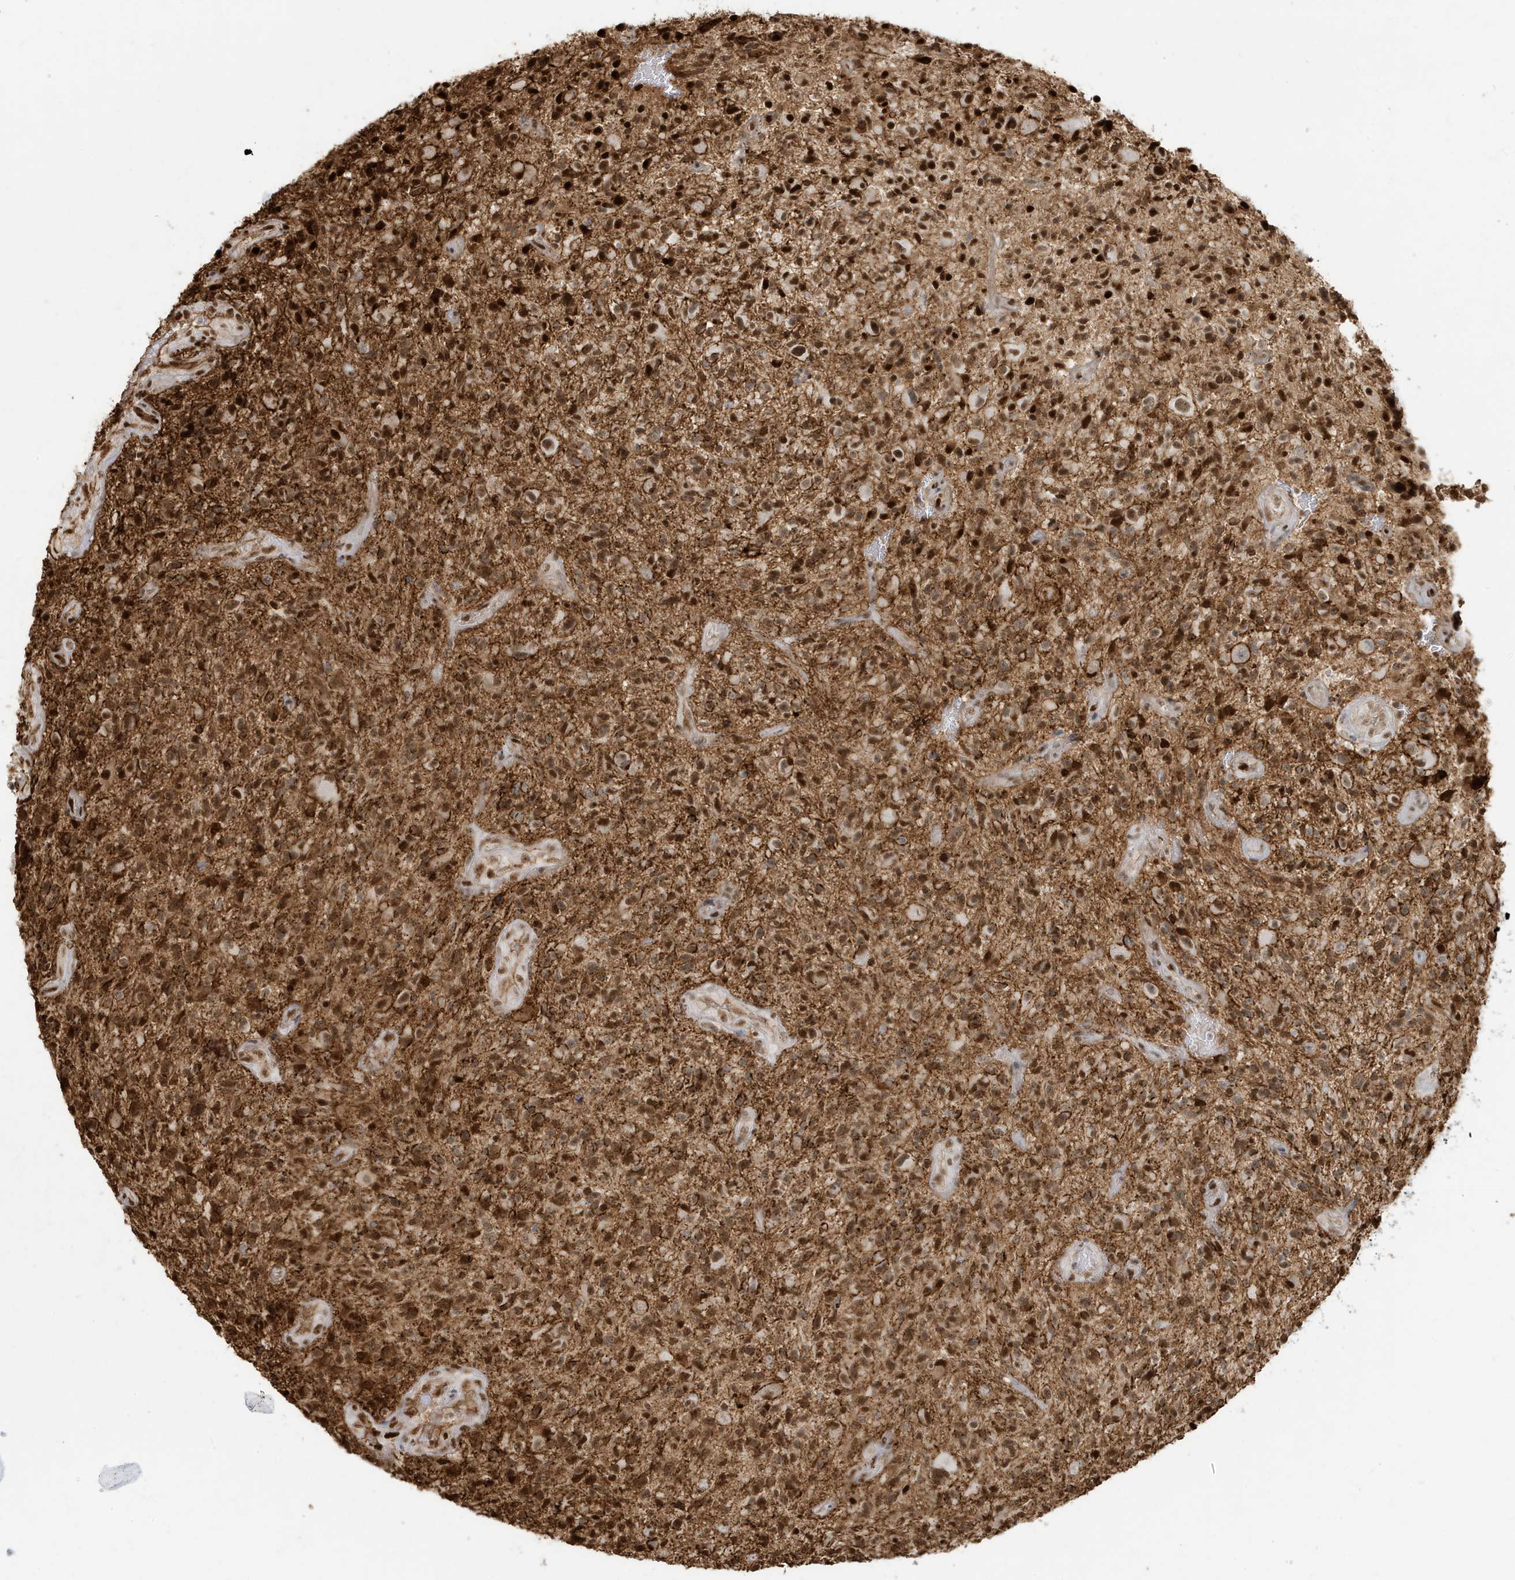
{"staining": {"intensity": "moderate", "quantity": ">75%", "location": "nuclear"}, "tissue": "glioma", "cell_type": "Tumor cells", "image_type": "cancer", "snomed": [{"axis": "morphology", "description": "Glioma, malignant, High grade"}, {"axis": "topography", "description": "Brain"}], "caption": "Malignant high-grade glioma stained for a protein exhibits moderate nuclear positivity in tumor cells.", "gene": "CKS2", "patient": {"sex": "male", "age": 47}}